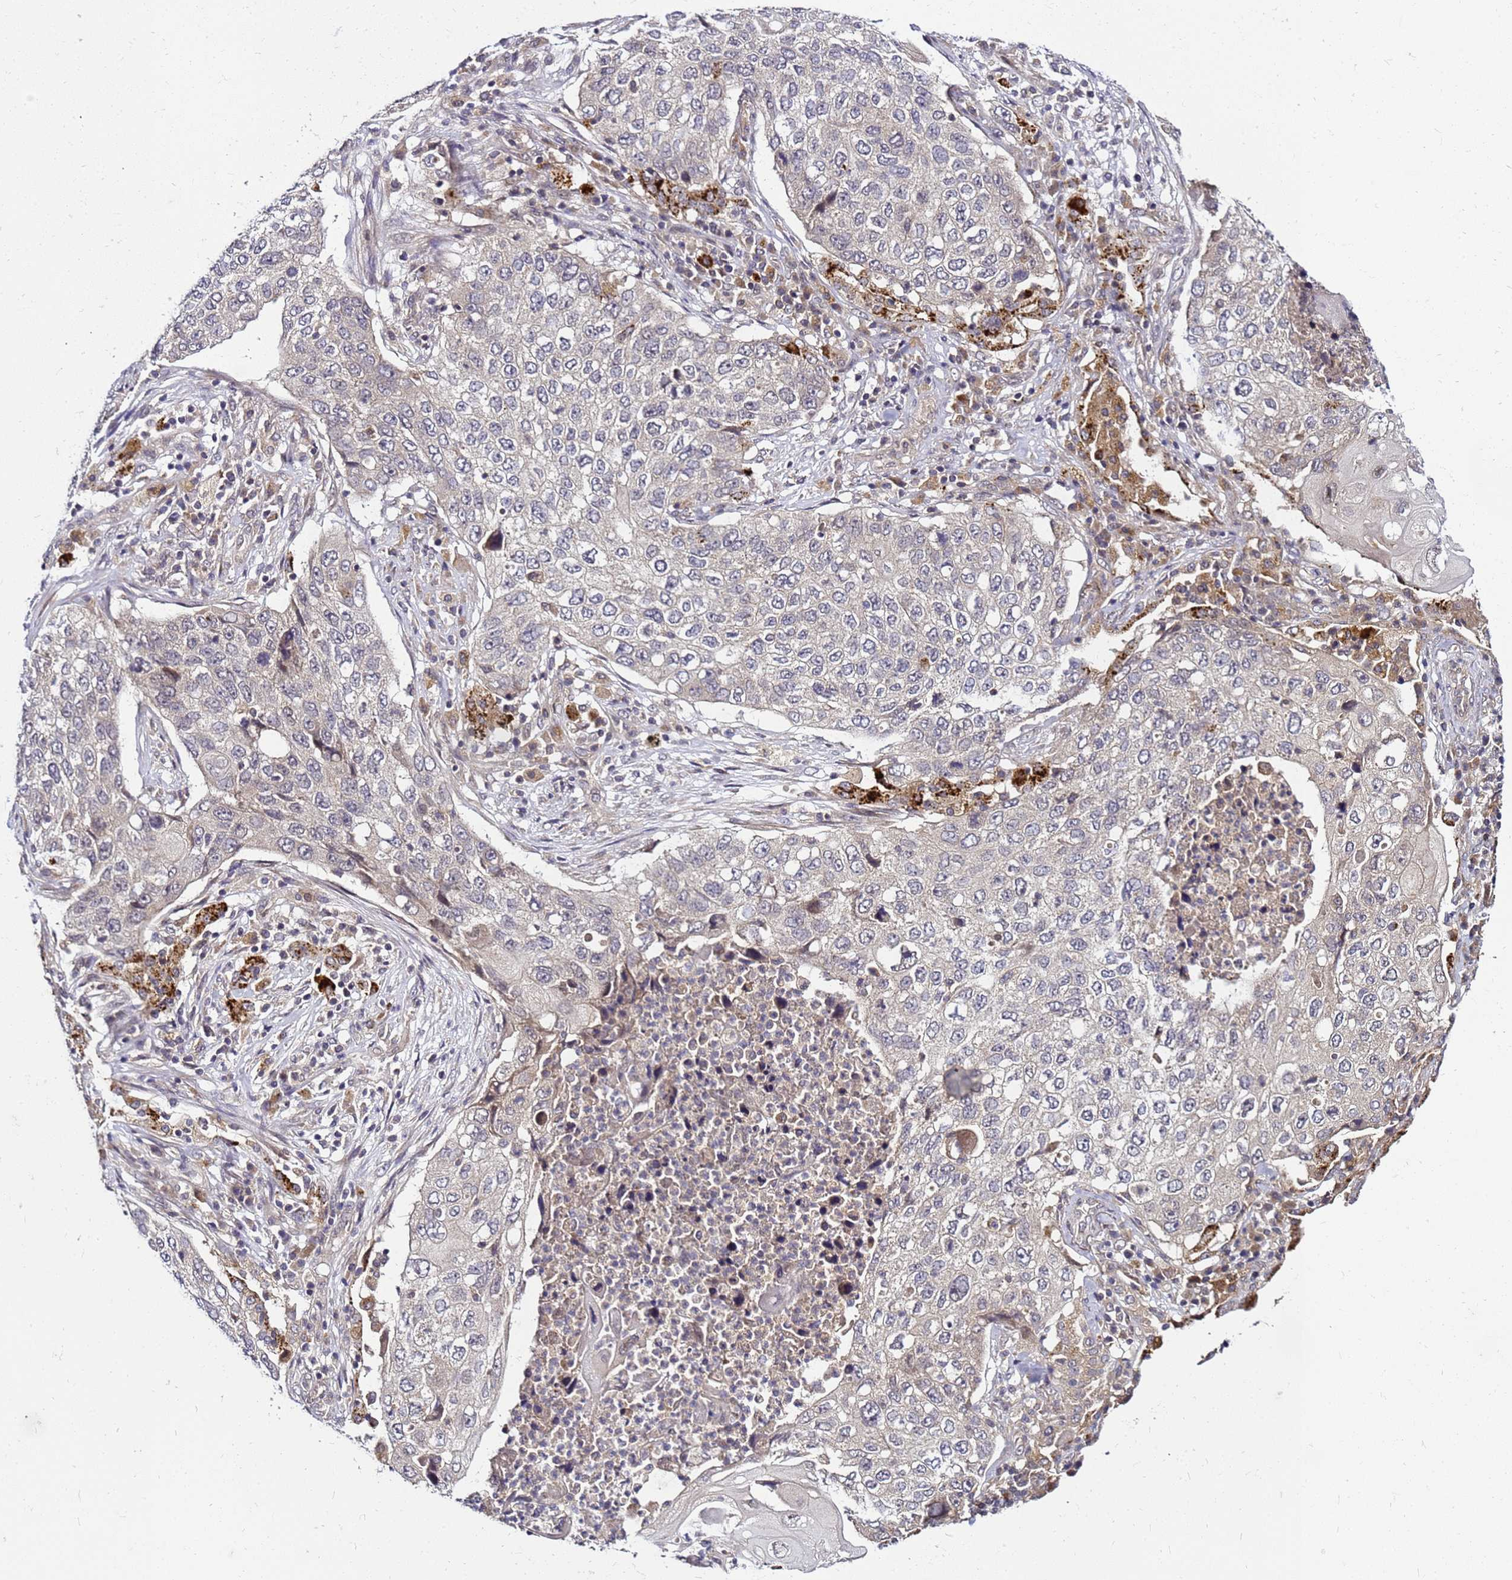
{"staining": {"intensity": "negative", "quantity": "none", "location": "none"}, "tissue": "lung cancer", "cell_type": "Tumor cells", "image_type": "cancer", "snomed": [{"axis": "morphology", "description": "Squamous cell carcinoma, NOS"}, {"axis": "topography", "description": "Lung"}], "caption": "An image of lung cancer stained for a protein demonstrates no brown staining in tumor cells. (Stains: DAB immunohistochemistry with hematoxylin counter stain, Microscopy: brightfield microscopy at high magnification).", "gene": "SAT1", "patient": {"sex": "female", "age": 63}}